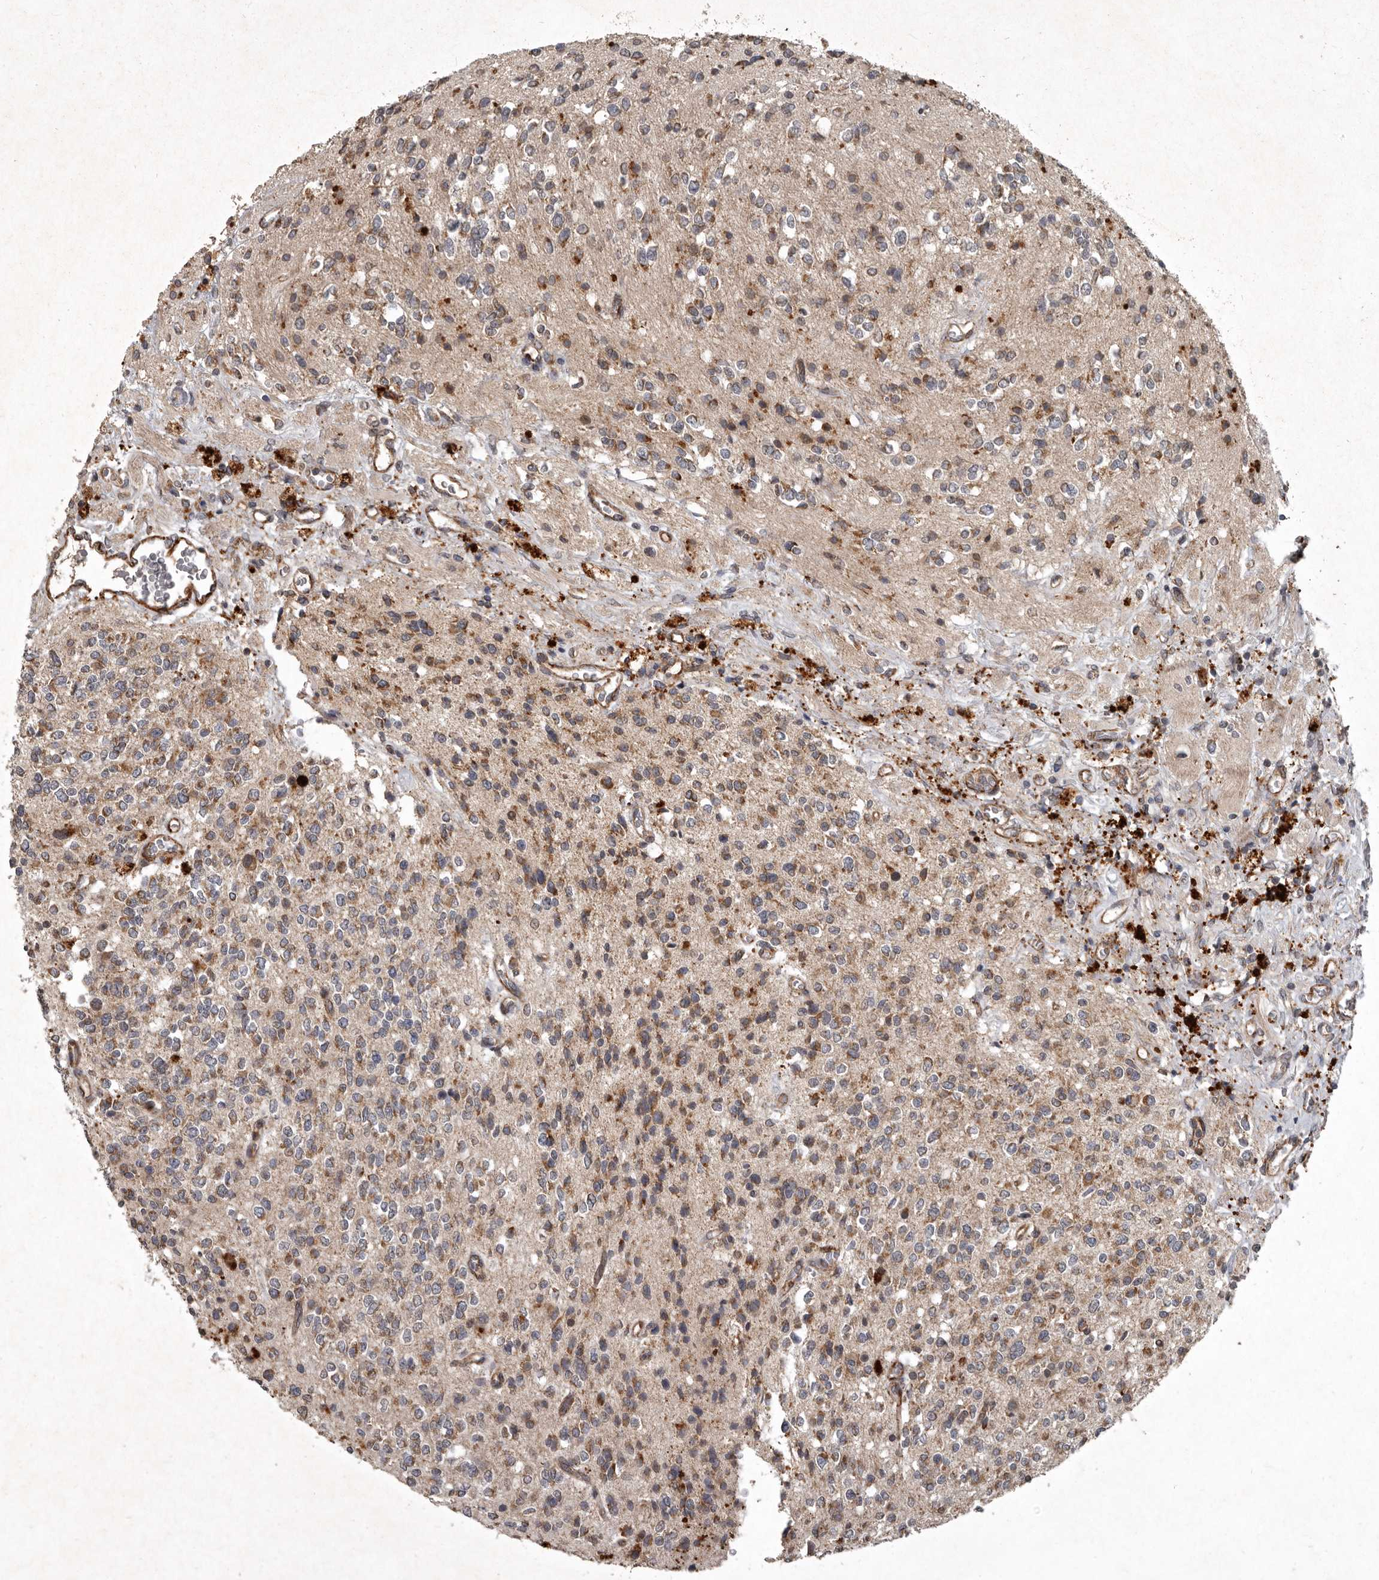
{"staining": {"intensity": "moderate", "quantity": ">75%", "location": "cytoplasmic/membranous"}, "tissue": "glioma", "cell_type": "Tumor cells", "image_type": "cancer", "snomed": [{"axis": "morphology", "description": "Glioma, malignant, High grade"}, {"axis": "topography", "description": "Brain"}], "caption": "Immunohistochemical staining of human malignant high-grade glioma reveals medium levels of moderate cytoplasmic/membranous staining in approximately >75% of tumor cells.", "gene": "MRPS15", "patient": {"sex": "male", "age": 34}}